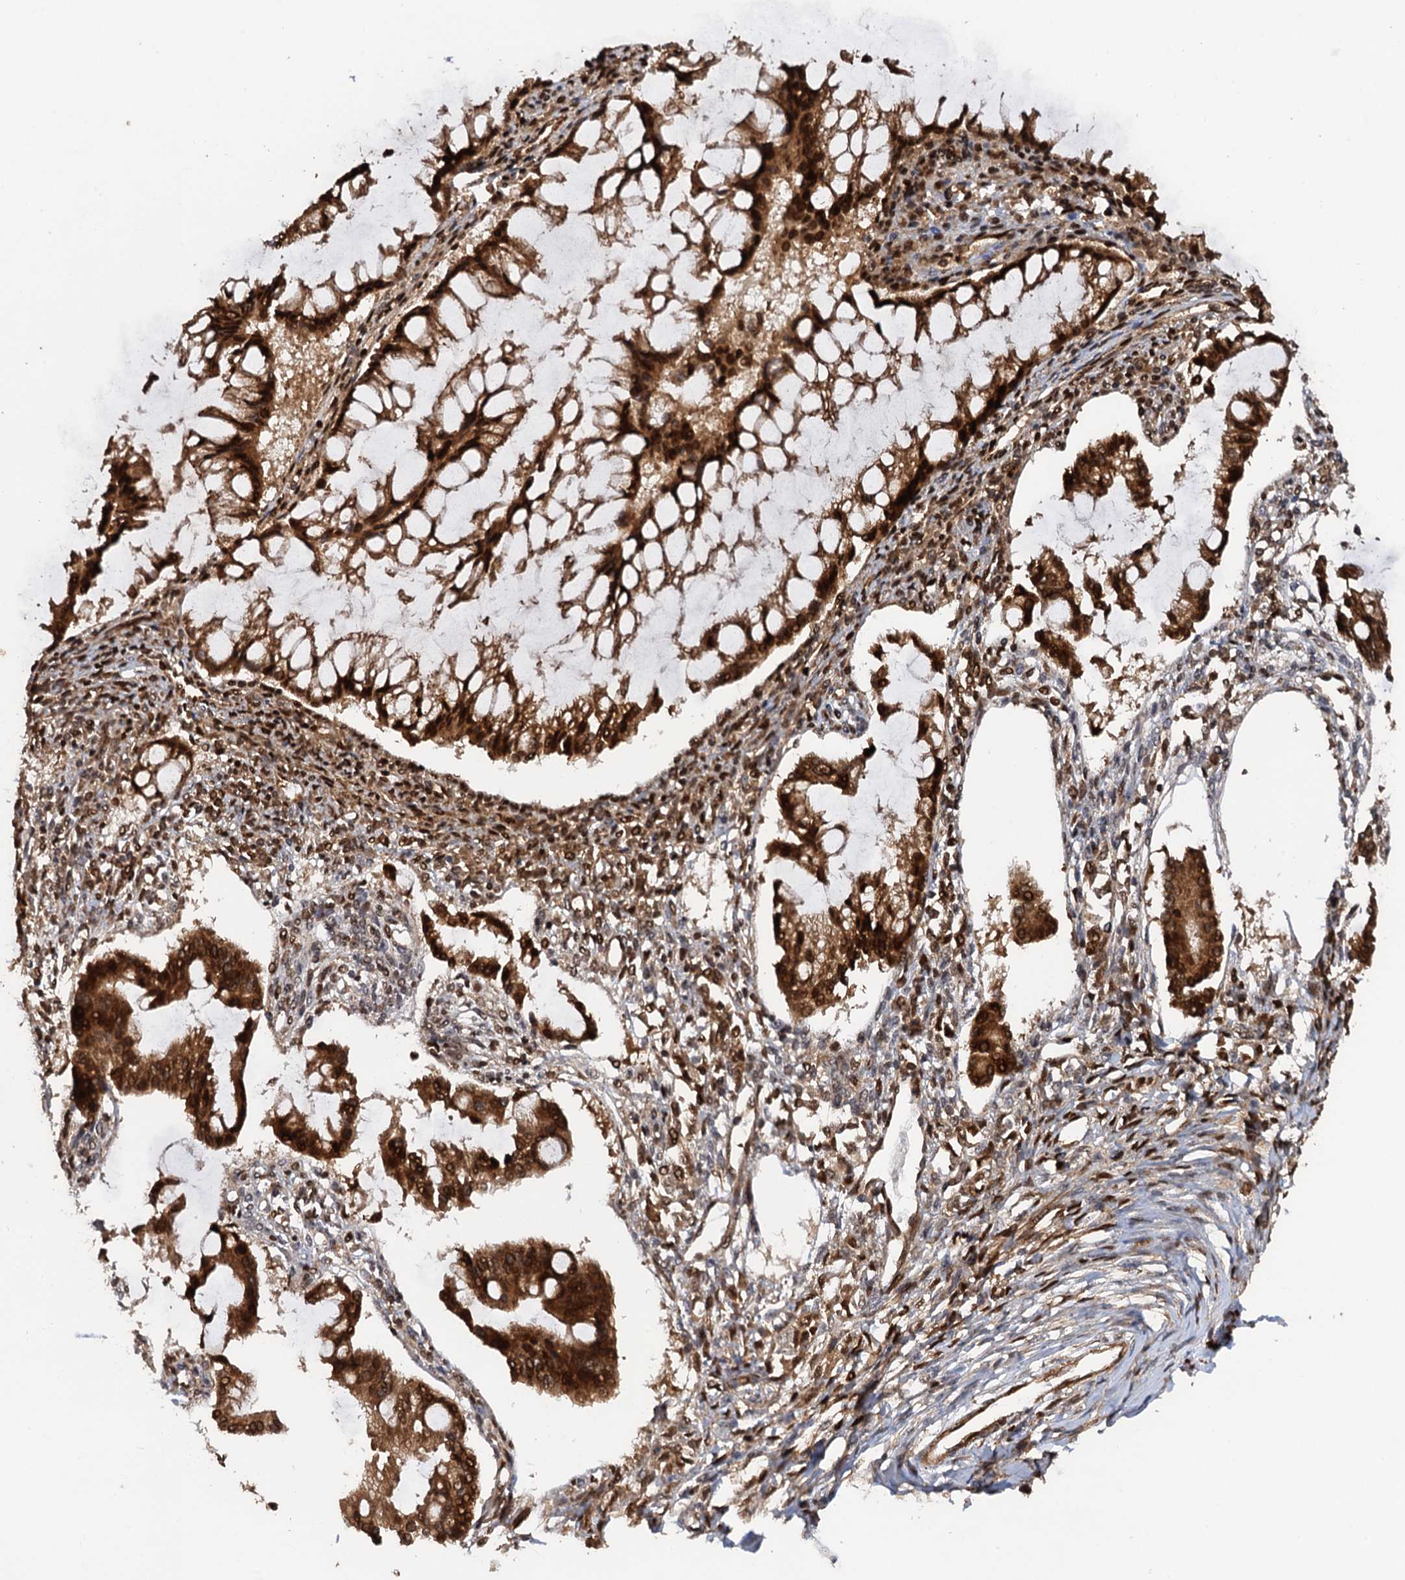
{"staining": {"intensity": "strong", "quantity": ">75%", "location": "cytoplasmic/membranous,nuclear"}, "tissue": "ovarian cancer", "cell_type": "Tumor cells", "image_type": "cancer", "snomed": [{"axis": "morphology", "description": "Cystadenocarcinoma, mucinous, NOS"}, {"axis": "topography", "description": "Ovary"}], "caption": "Ovarian cancer was stained to show a protein in brown. There is high levels of strong cytoplasmic/membranous and nuclear staining in approximately >75% of tumor cells. Nuclei are stained in blue.", "gene": "BORA", "patient": {"sex": "female", "age": 73}}